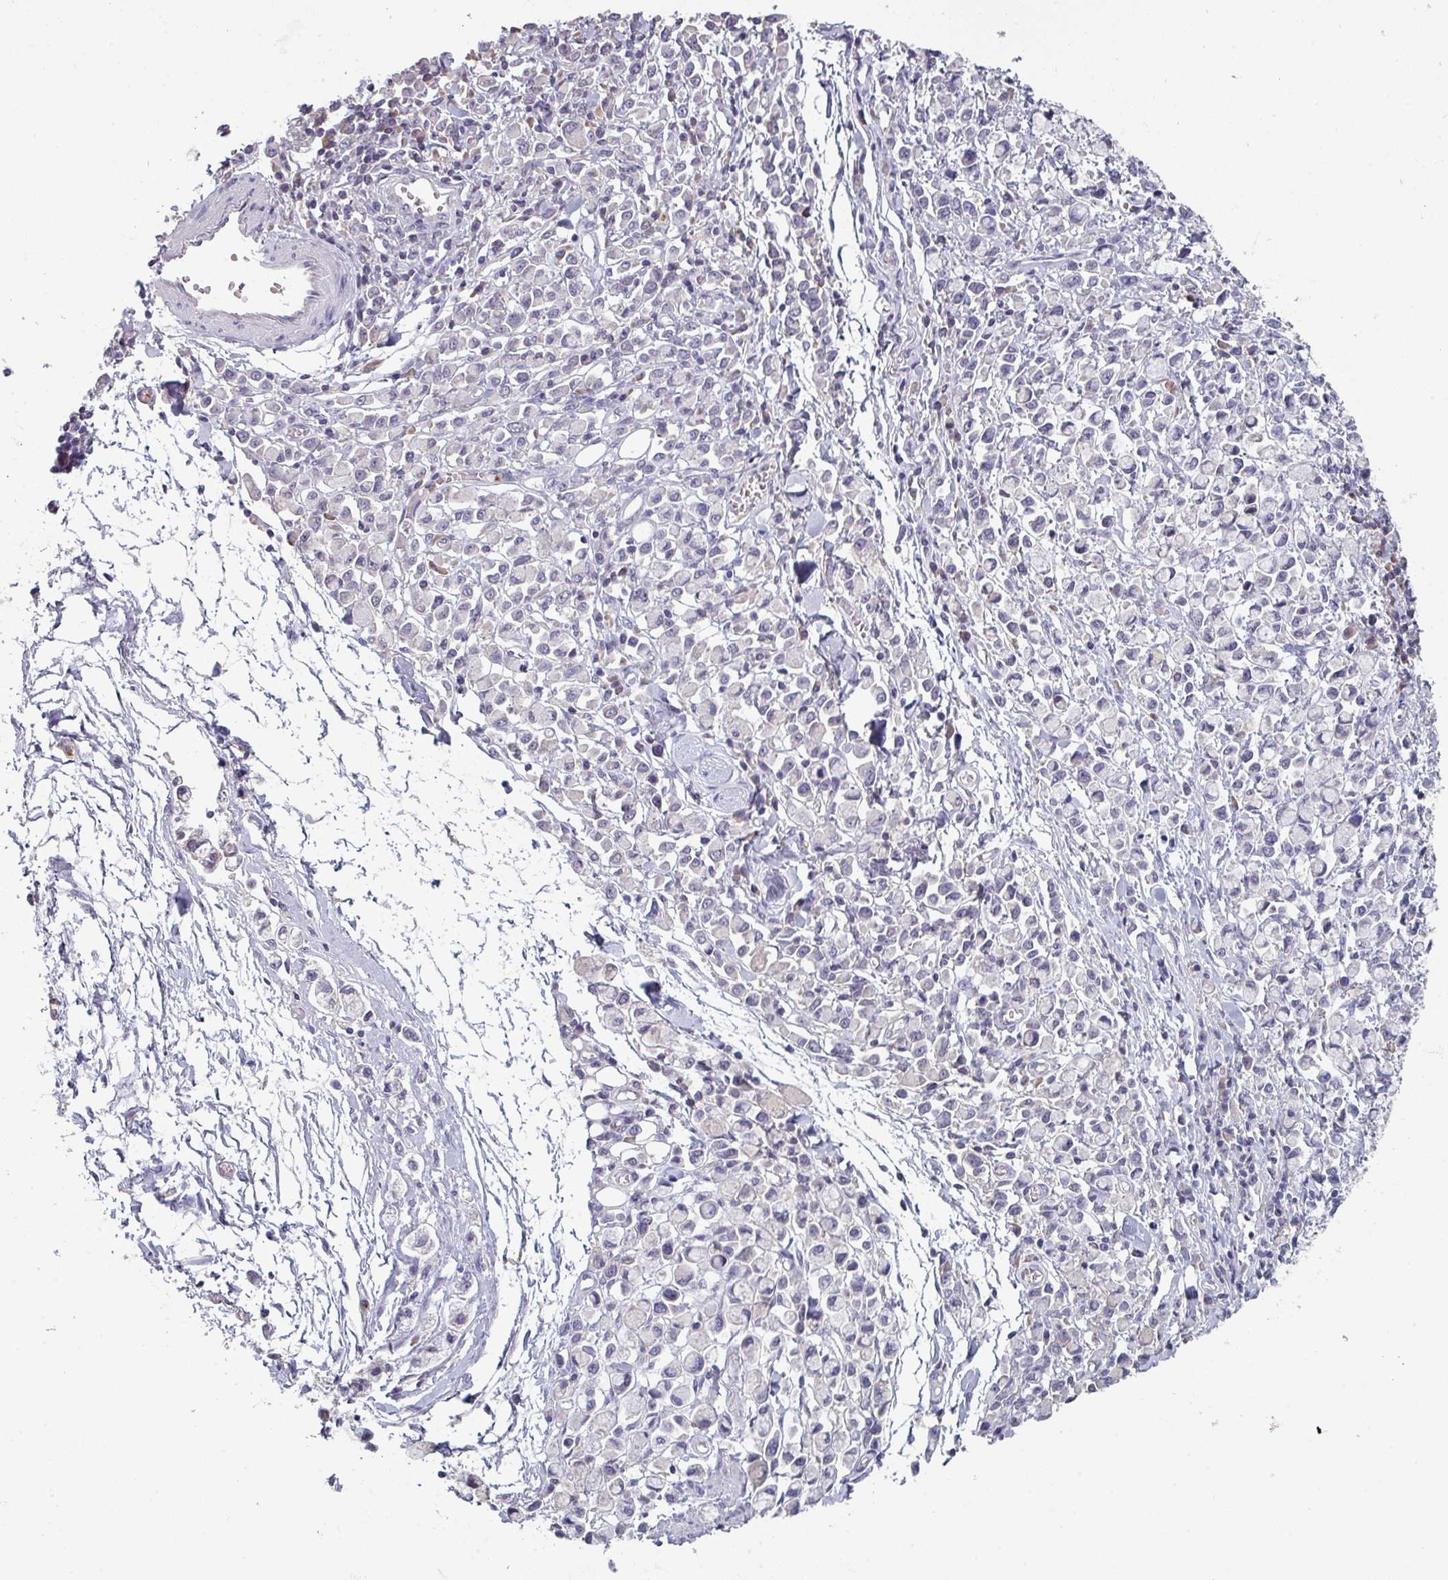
{"staining": {"intensity": "negative", "quantity": "none", "location": "none"}, "tissue": "stomach cancer", "cell_type": "Tumor cells", "image_type": "cancer", "snomed": [{"axis": "morphology", "description": "Adenocarcinoma, NOS"}, {"axis": "topography", "description": "Stomach"}], "caption": "An IHC photomicrograph of adenocarcinoma (stomach) is shown. There is no staining in tumor cells of adenocarcinoma (stomach).", "gene": "PRAMEF8", "patient": {"sex": "female", "age": 81}}